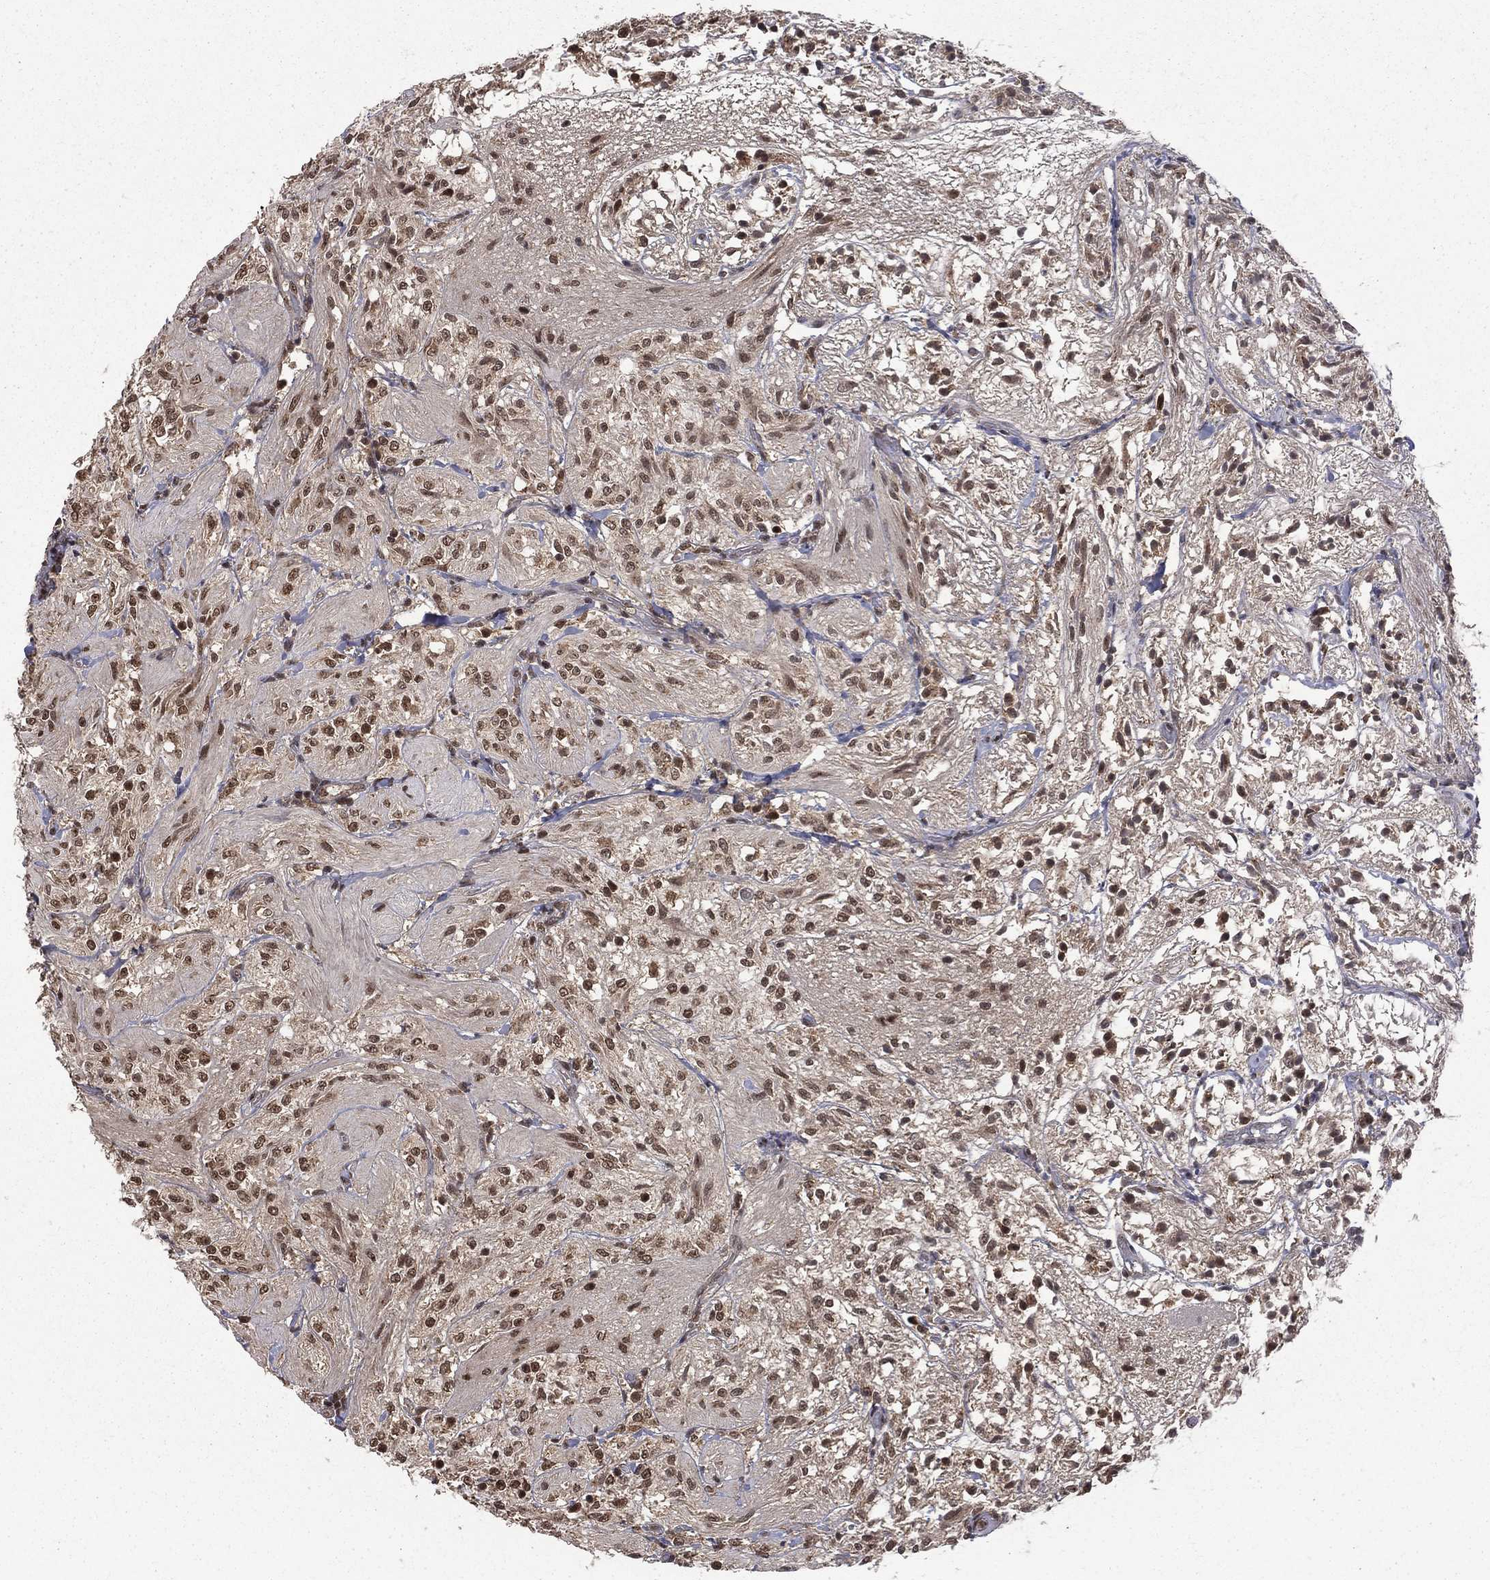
{"staining": {"intensity": "moderate", "quantity": ">75%", "location": "nuclear"}, "tissue": "glioma", "cell_type": "Tumor cells", "image_type": "cancer", "snomed": [{"axis": "morphology", "description": "Glioma, malignant, Low grade"}, {"axis": "topography", "description": "Brain"}], "caption": "There is medium levels of moderate nuclear staining in tumor cells of glioma, as demonstrated by immunohistochemical staining (brown color).", "gene": "JMJD6", "patient": {"sex": "male", "age": 3}}